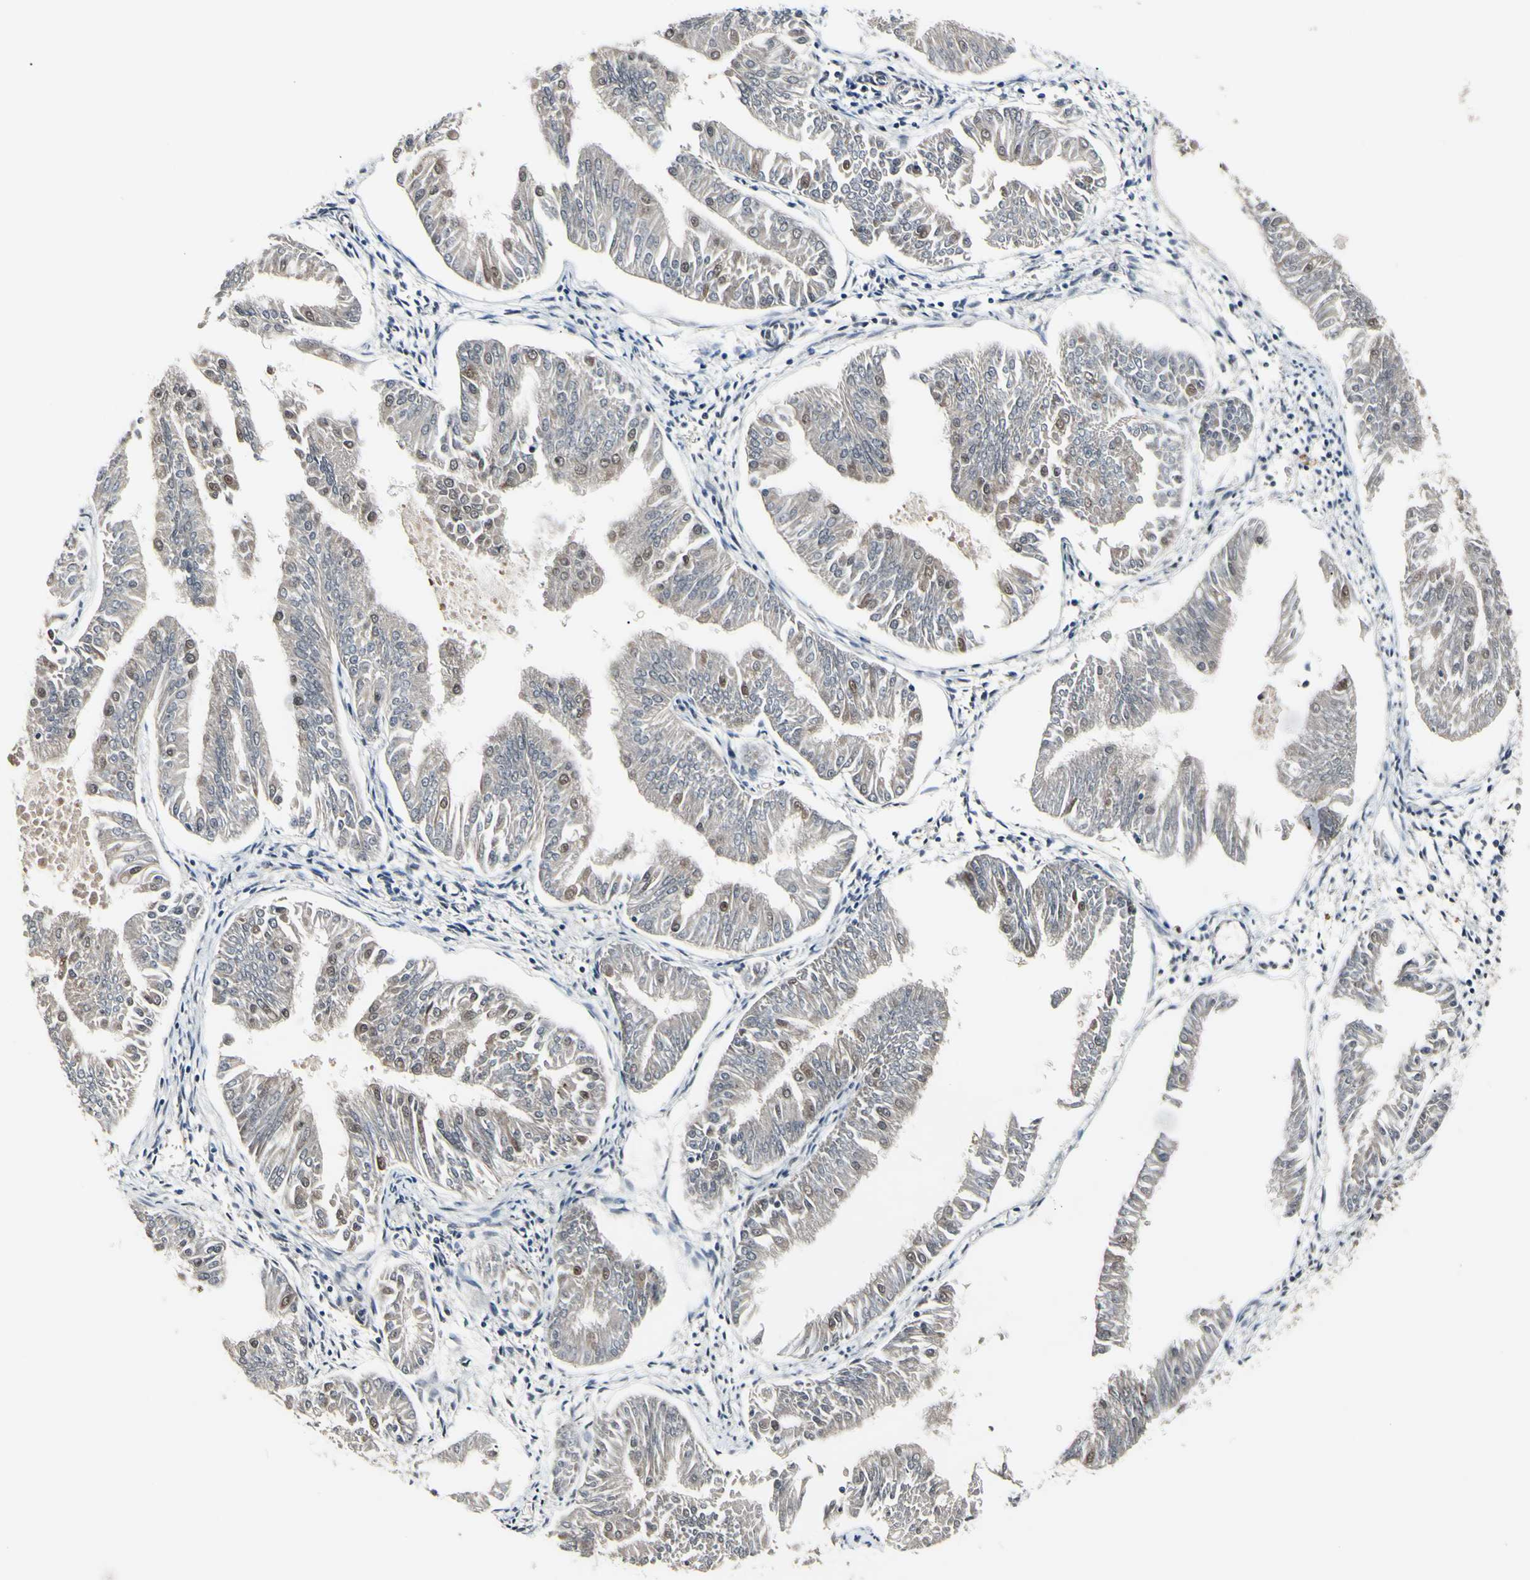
{"staining": {"intensity": "weak", "quantity": ">75%", "location": "cytoplasmic/membranous"}, "tissue": "endometrial cancer", "cell_type": "Tumor cells", "image_type": "cancer", "snomed": [{"axis": "morphology", "description": "Adenocarcinoma, NOS"}, {"axis": "topography", "description": "Endometrium"}], "caption": "A micrograph of human adenocarcinoma (endometrial) stained for a protein demonstrates weak cytoplasmic/membranous brown staining in tumor cells. (DAB IHC, brown staining for protein, blue staining for nuclei).", "gene": "PSMD10", "patient": {"sex": "female", "age": 53}}